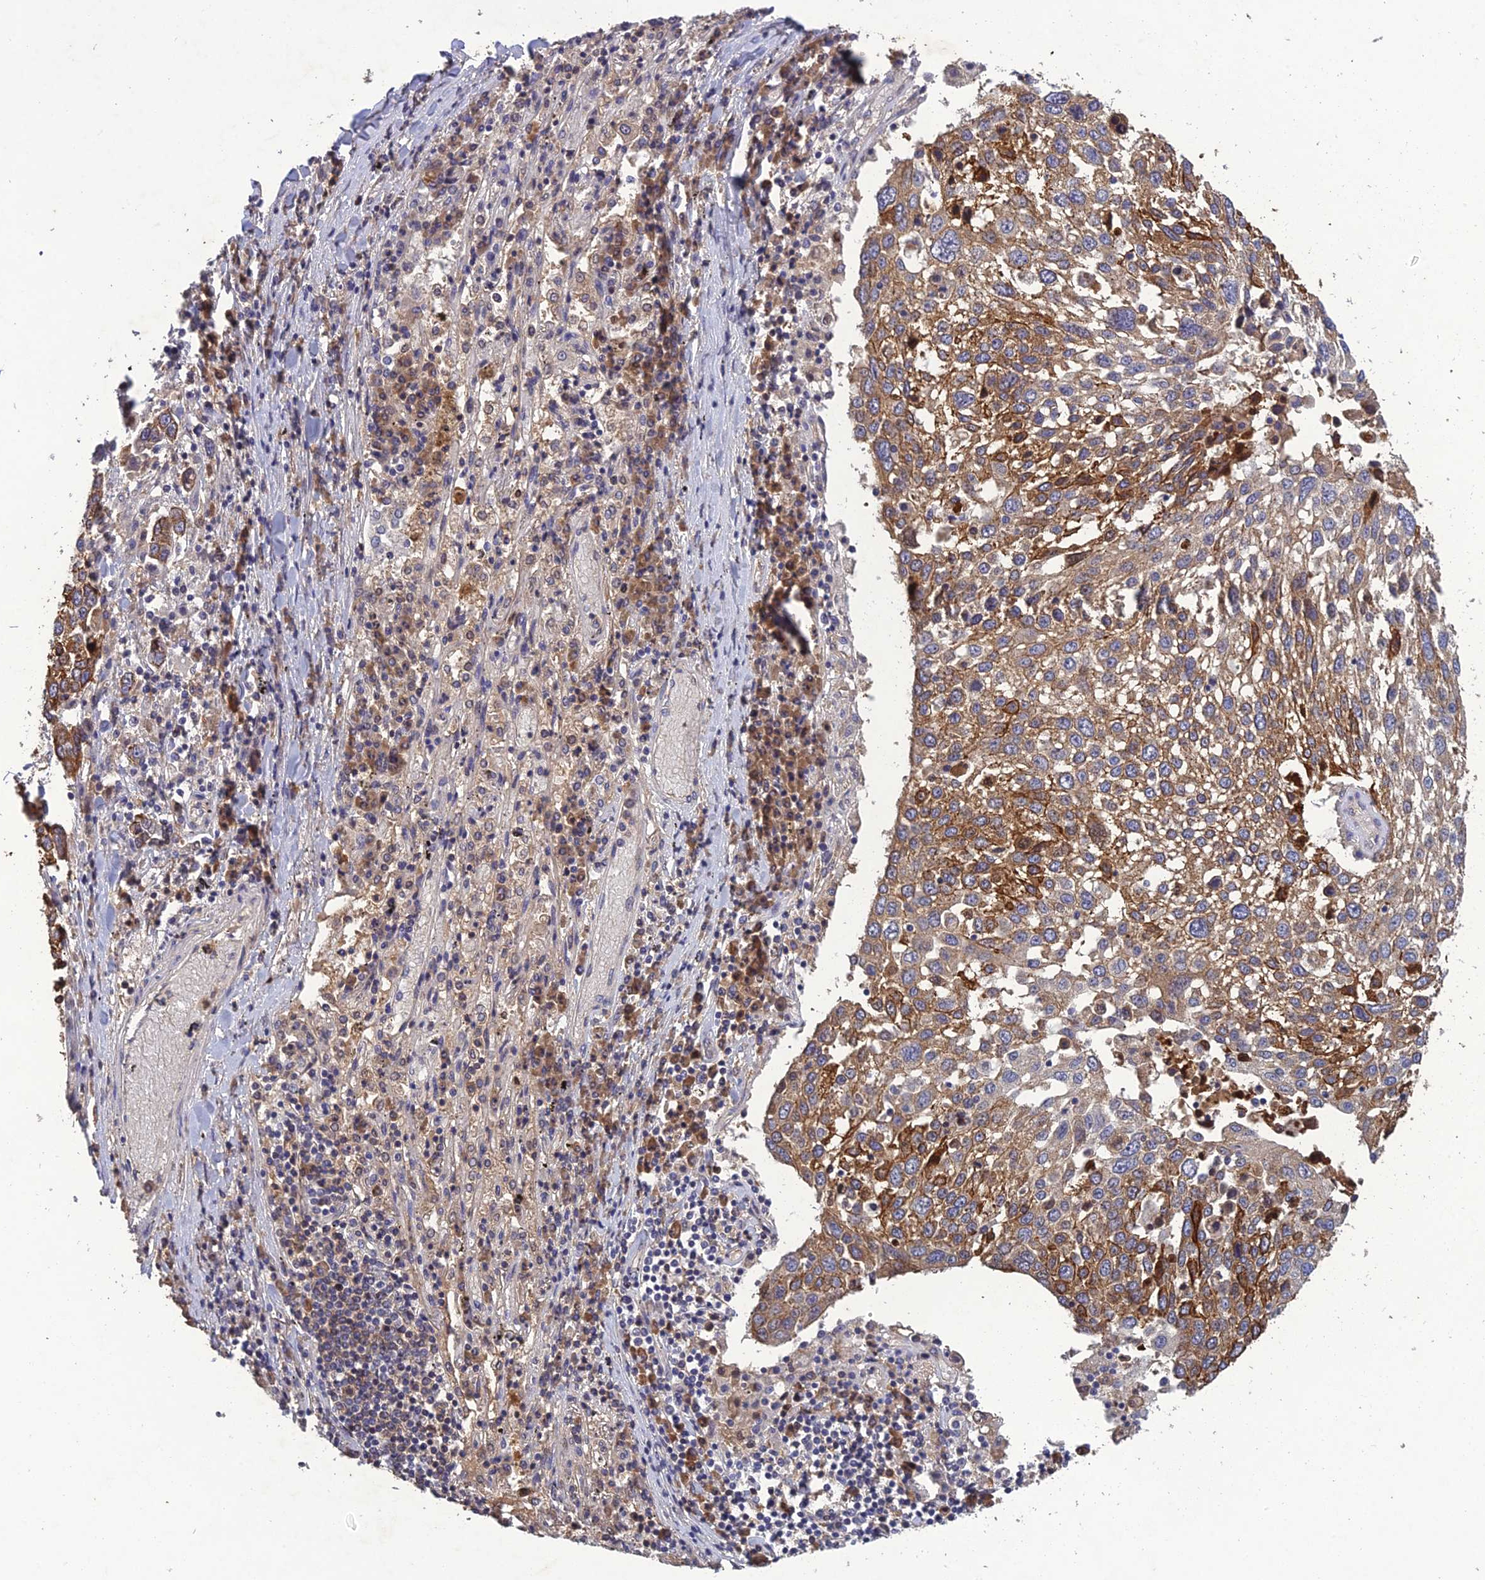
{"staining": {"intensity": "moderate", "quantity": "25%-75%", "location": "cytoplasmic/membranous"}, "tissue": "lung cancer", "cell_type": "Tumor cells", "image_type": "cancer", "snomed": [{"axis": "morphology", "description": "Squamous cell carcinoma, NOS"}, {"axis": "topography", "description": "Lung"}], "caption": "Lung cancer stained with a brown dye displays moderate cytoplasmic/membranous positive staining in about 25%-75% of tumor cells.", "gene": "SLC39A13", "patient": {"sex": "male", "age": 65}}